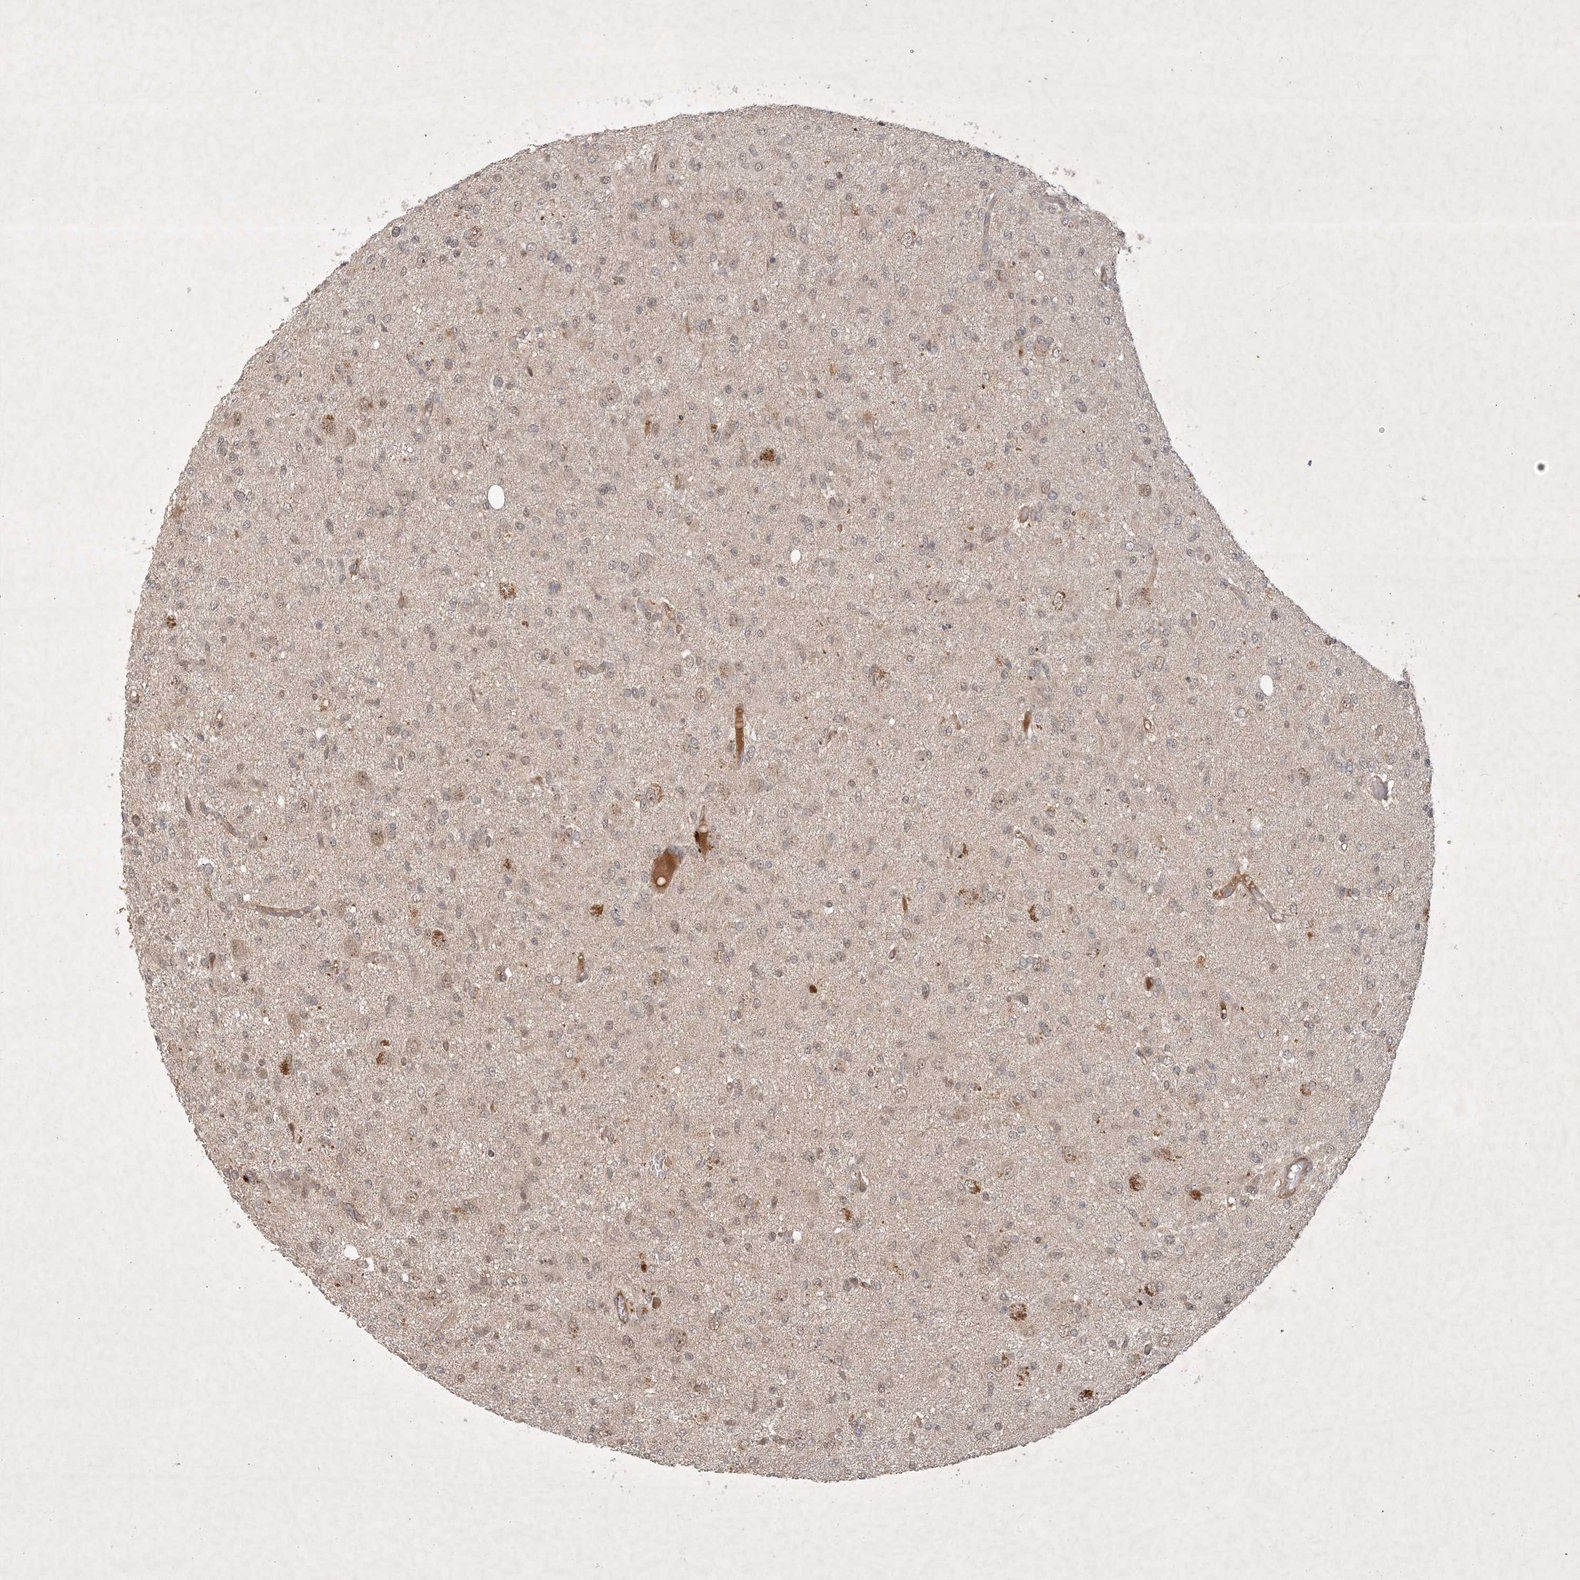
{"staining": {"intensity": "weak", "quantity": "<25%", "location": "nuclear"}, "tissue": "glioma", "cell_type": "Tumor cells", "image_type": "cancer", "snomed": [{"axis": "morphology", "description": "Glioma, malignant, High grade"}, {"axis": "topography", "description": "Brain"}], "caption": "Immunohistochemical staining of human glioma exhibits no significant staining in tumor cells.", "gene": "ZCCHC4", "patient": {"sex": "female", "age": 59}}